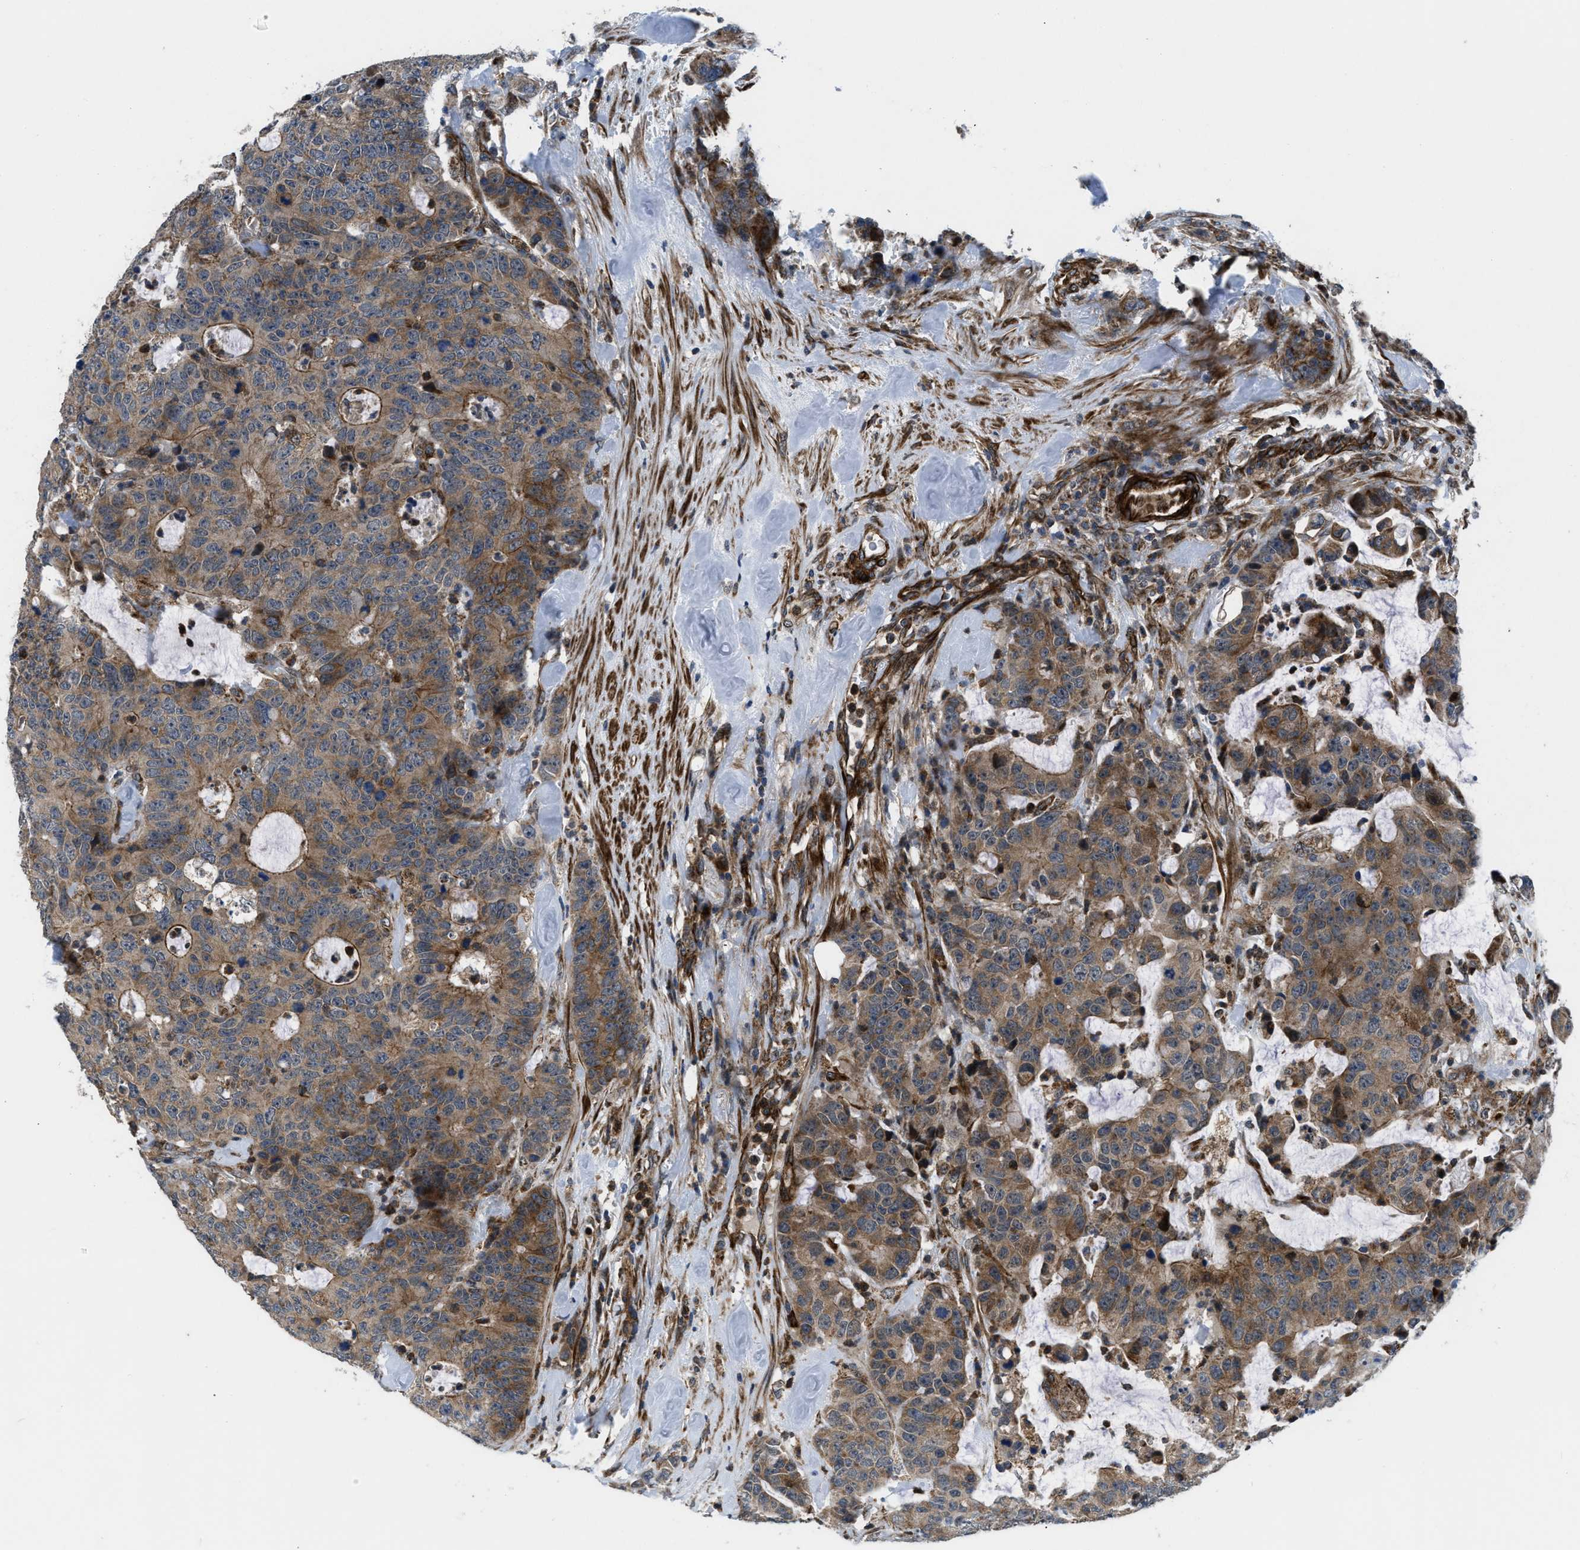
{"staining": {"intensity": "moderate", "quantity": ">75%", "location": "cytoplasmic/membranous"}, "tissue": "colorectal cancer", "cell_type": "Tumor cells", "image_type": "cancer", "snomed": [{"axis": "morphology", "description": "Adenocarcinoma, NOS"}, {"axis": "topography", "description": "Colon"}], "caption": "Colorectal cancer (adenocarcinoma) stained for a protein demonstrates moderate cytoplasmic/membranous positivity in tumor cells. The protein of interest is shown in brown color, while the nuclei are stained blue.", "gene": "GSDME", "patient": {"sex": "female", "age": 86}}